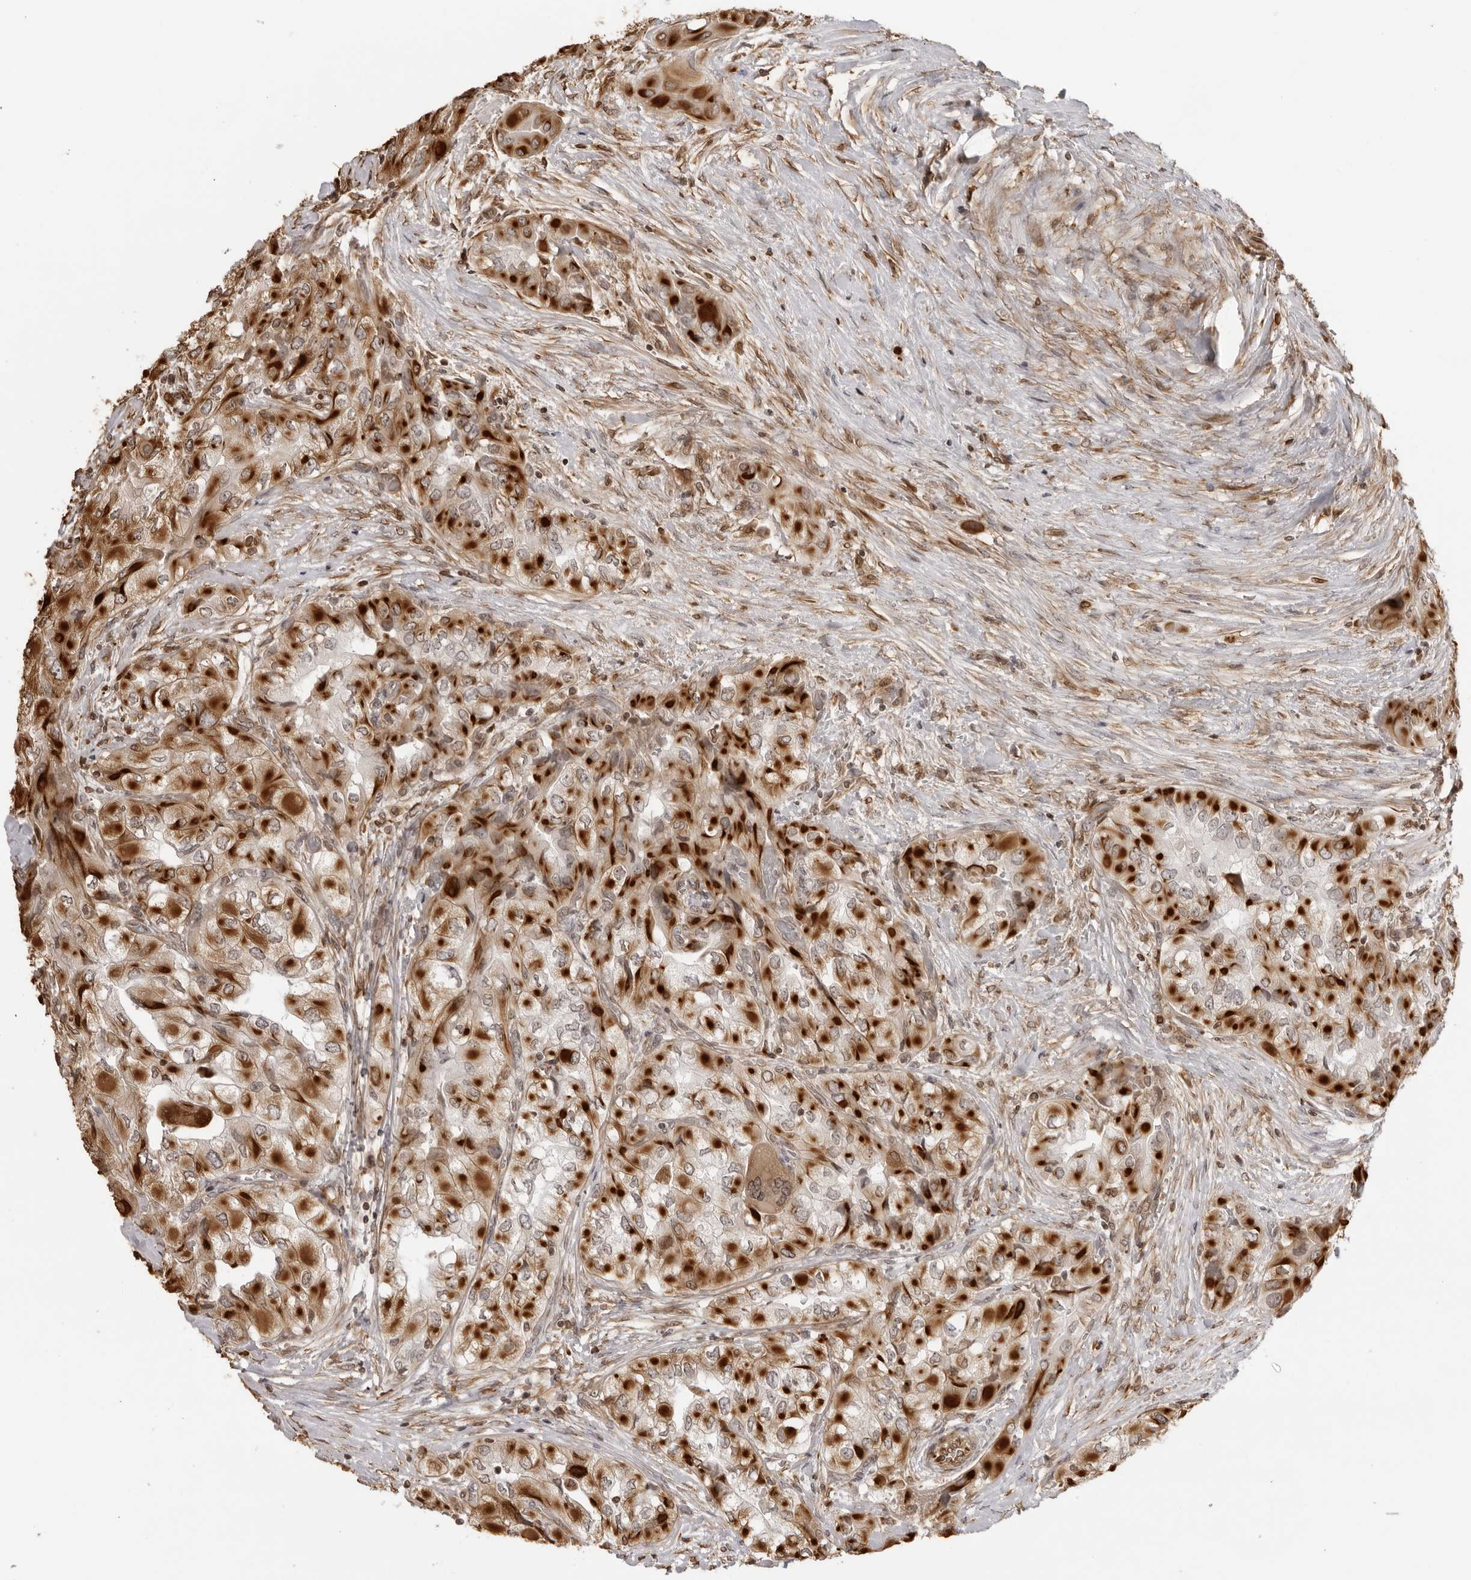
{"staining": {"intensity": "strong", "quantity": ">75%", "location": "cytoplasmic/membranous"}, "tissue": "thyroid cancer", "cell_type": "Tumor cells", "image_type": "cancer", "snomed": [{"axis": "morphology", "description": "Papillary adenocarcinoma, NOS"}, {"axis": "topography", "description": "Thyroid gland"}], "caption": "A brown stain highlights strong cytoplasmic/membranous staining of a protein in human thyroid cancer (papillary adenocarcinoma) tumor cells.", "gene": "DYNLT5", "patient": {"sex": "female", "age": 59}}